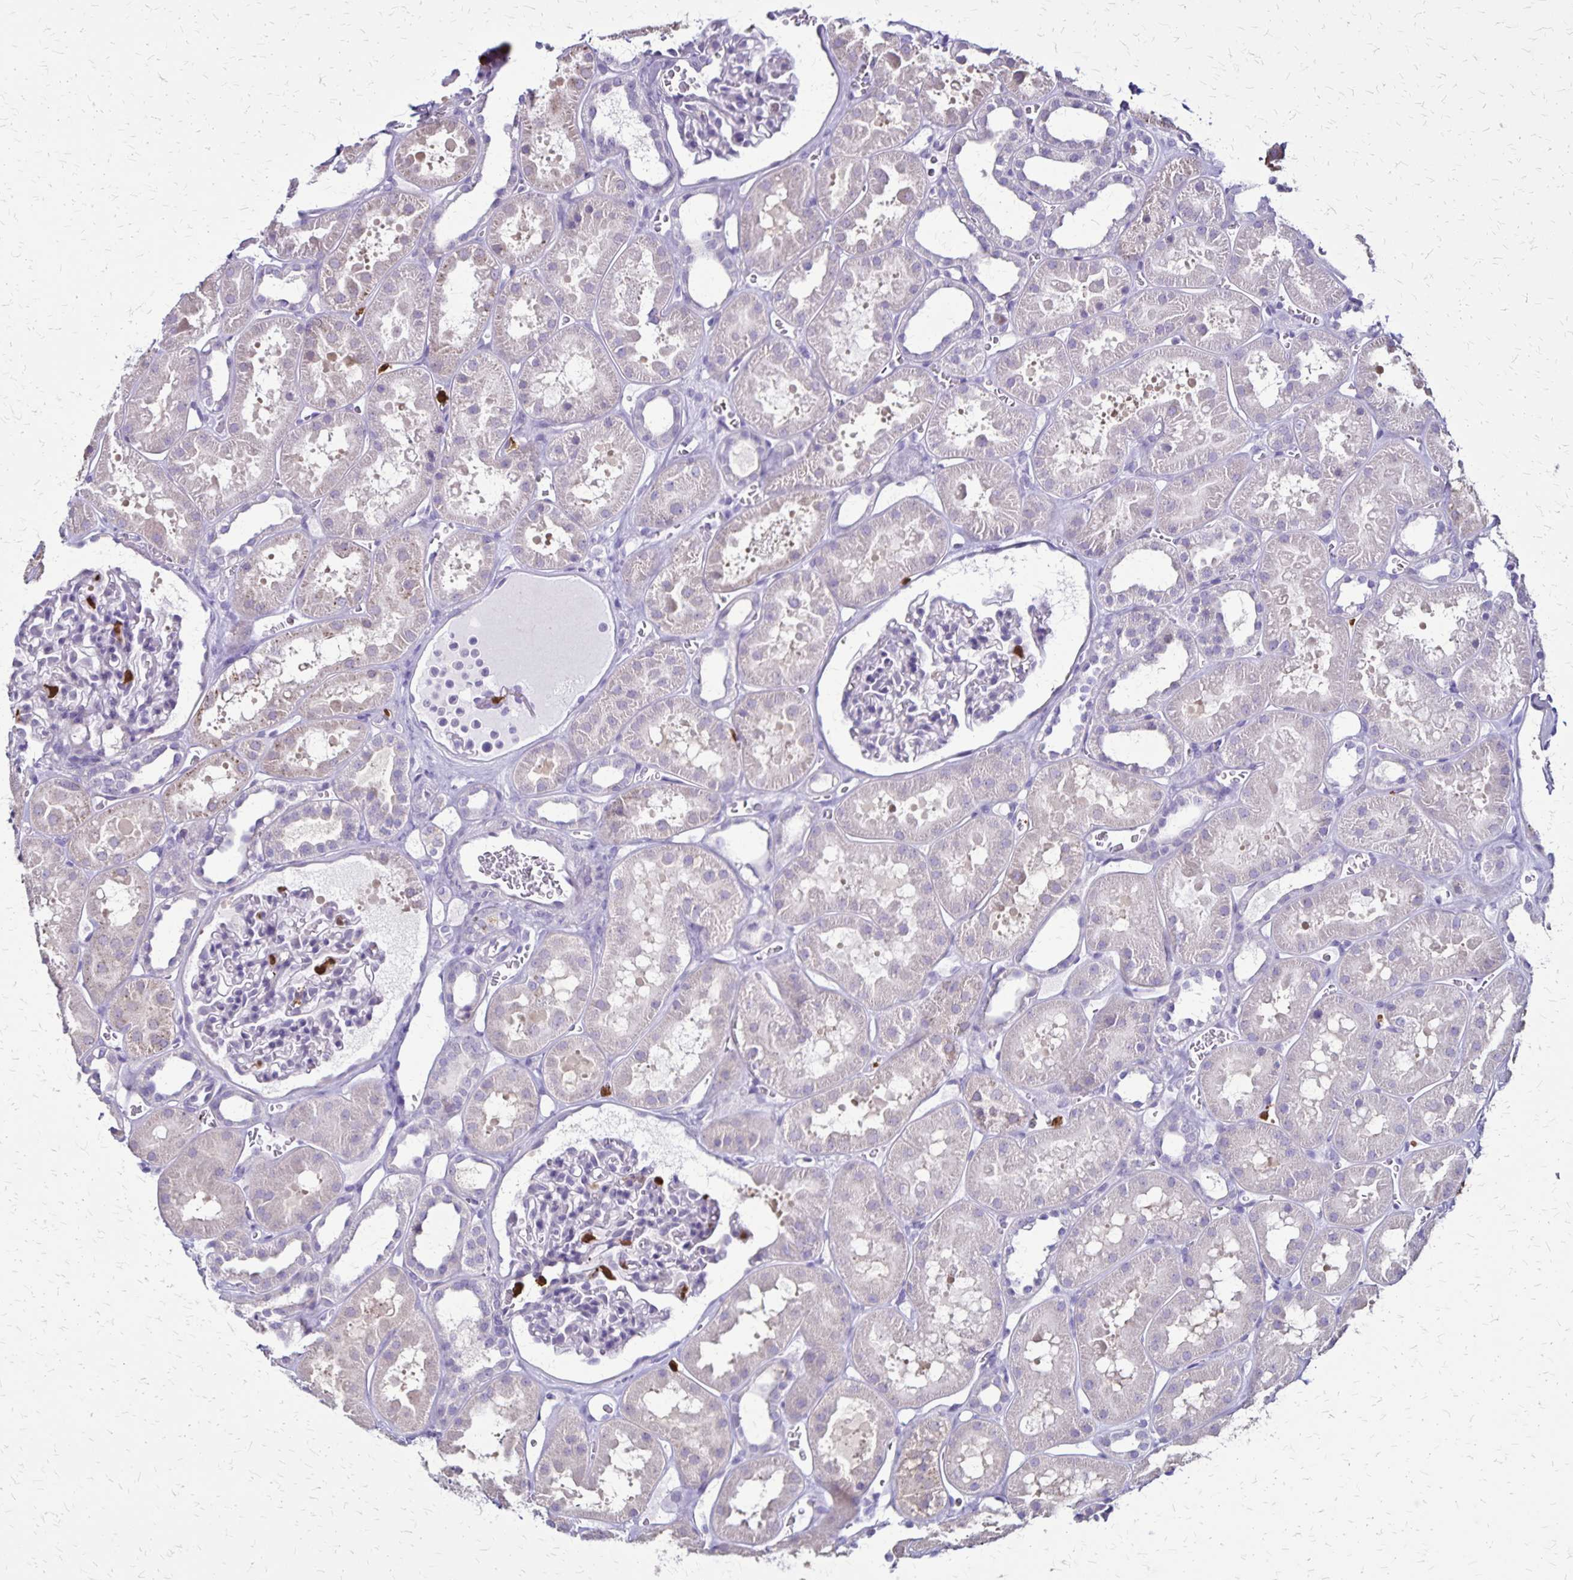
{"staining": {"intensity": "negative", "quantity": "none", "location": "none"}, "tissue": "kidney", "cell_type": "Cells in glomeruli", "image_type": "normal", "snomed": [{"axis": "morphology", "description": "Normal tissue, NOS"}, {"axis": "topography", "description": "Kidney"}], "caption": "Immunohistochemistry (IHC) photomicrograph of unremarkable kidney: kidney stained with DAB (3,3'-diaminobenzidine) demonstrates no significant protein expression in cells in glomeruli. The staining was performed using DAB to visualize the protein expression in brown, while the nuclei were stained in blue with hematoxylin (Magnification: 20x).", "gene": "ULBP3", "patient": {"sex": "female", "age": 41}}